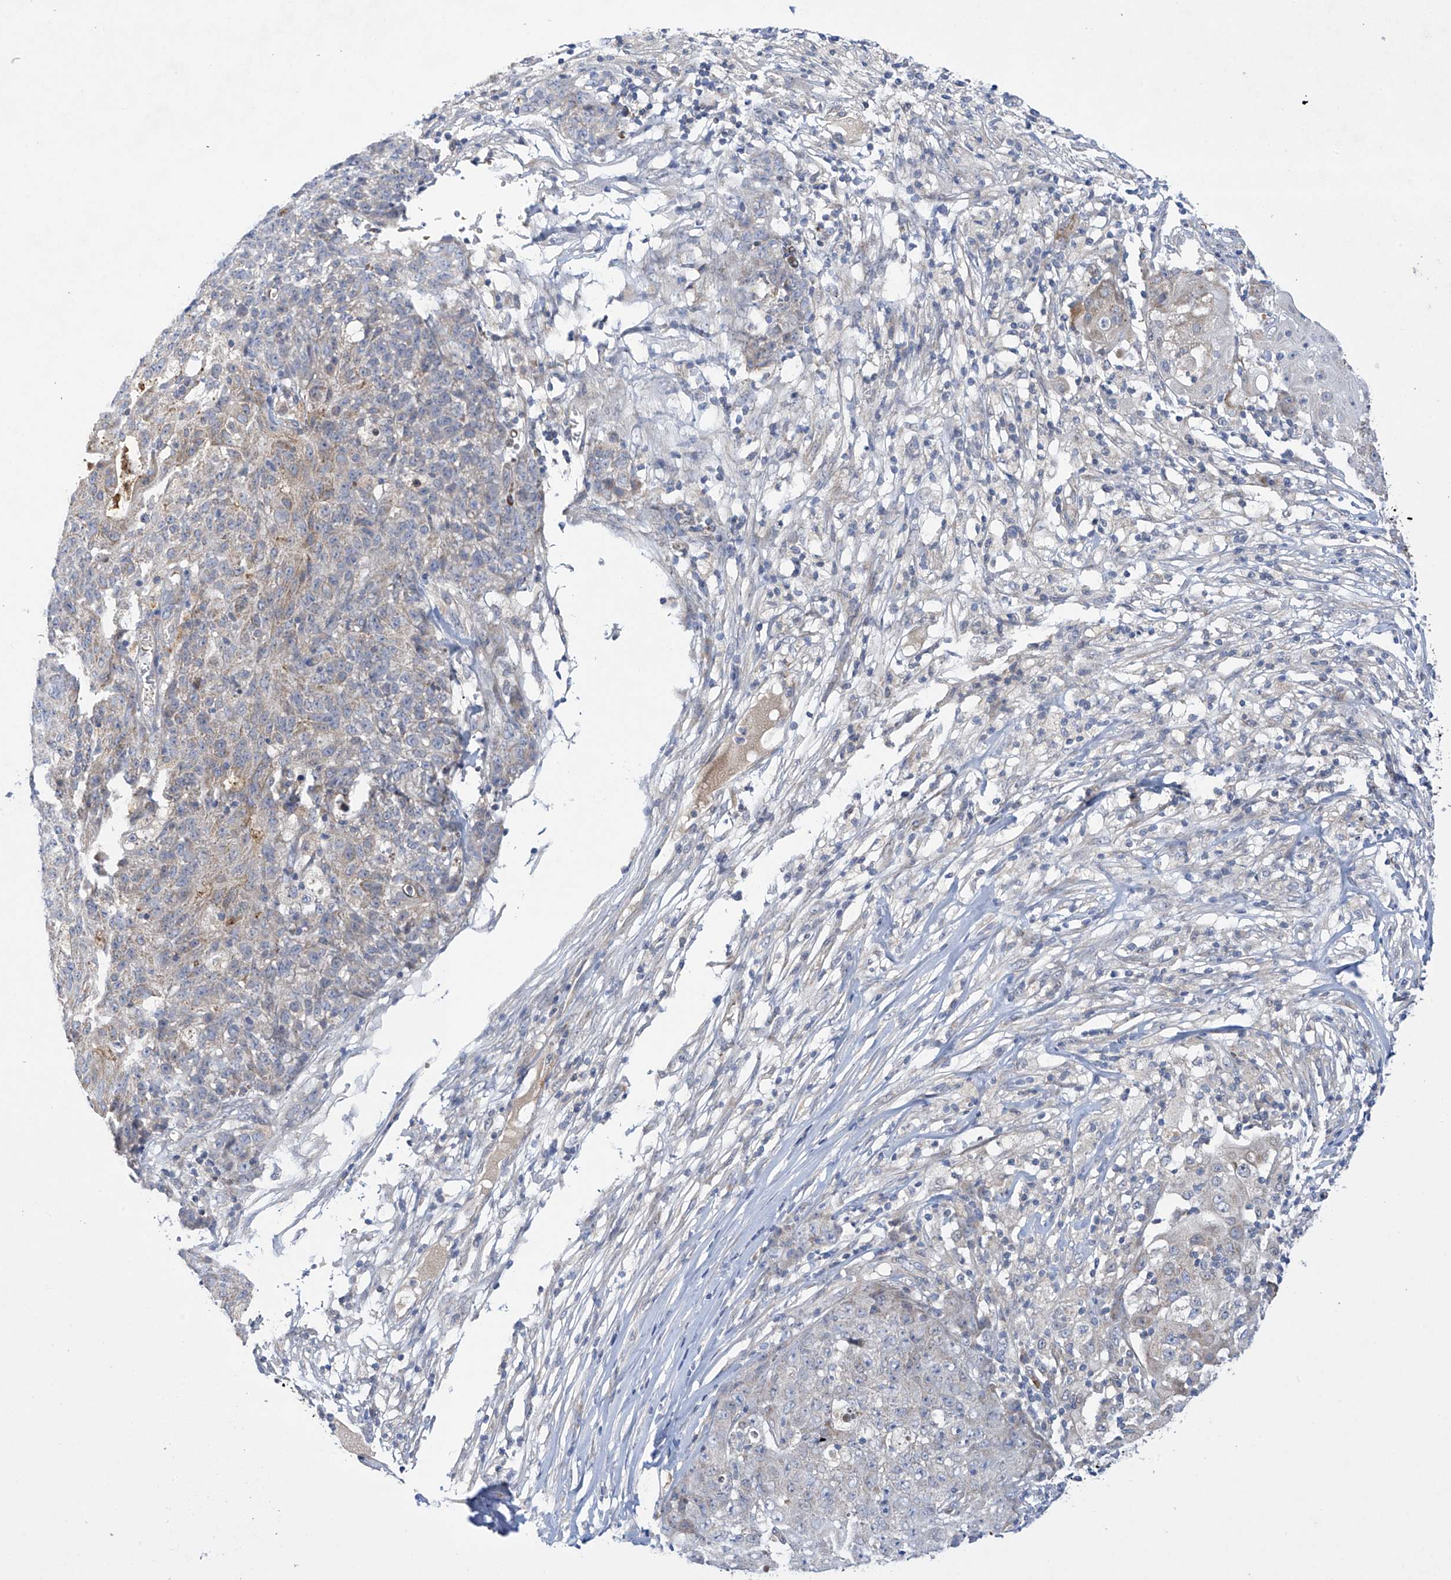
{"staining": {"intensity": "weak", "quantity": "<25%", "location": "cytoplasmic/membranous"}, "tissue": "ovarian cancer", "cell_type": "Tumor cells", "image_type": "cancer", "snomed": [{"axis": "morphology", "description": "Carcinoma, endometroid"}, {"axis": "topography", "description": "Ovary"}], "caption": "DAB (3,3'-diaminobenzidine) immunohistochemical staining of human ovarian cancer (endometroid carcinoma) shows no significant positivity in tumor cells. Nuclei are stained in blue.", "gene": "METTL18", "patient": {"sex": "female", "age": 42}}